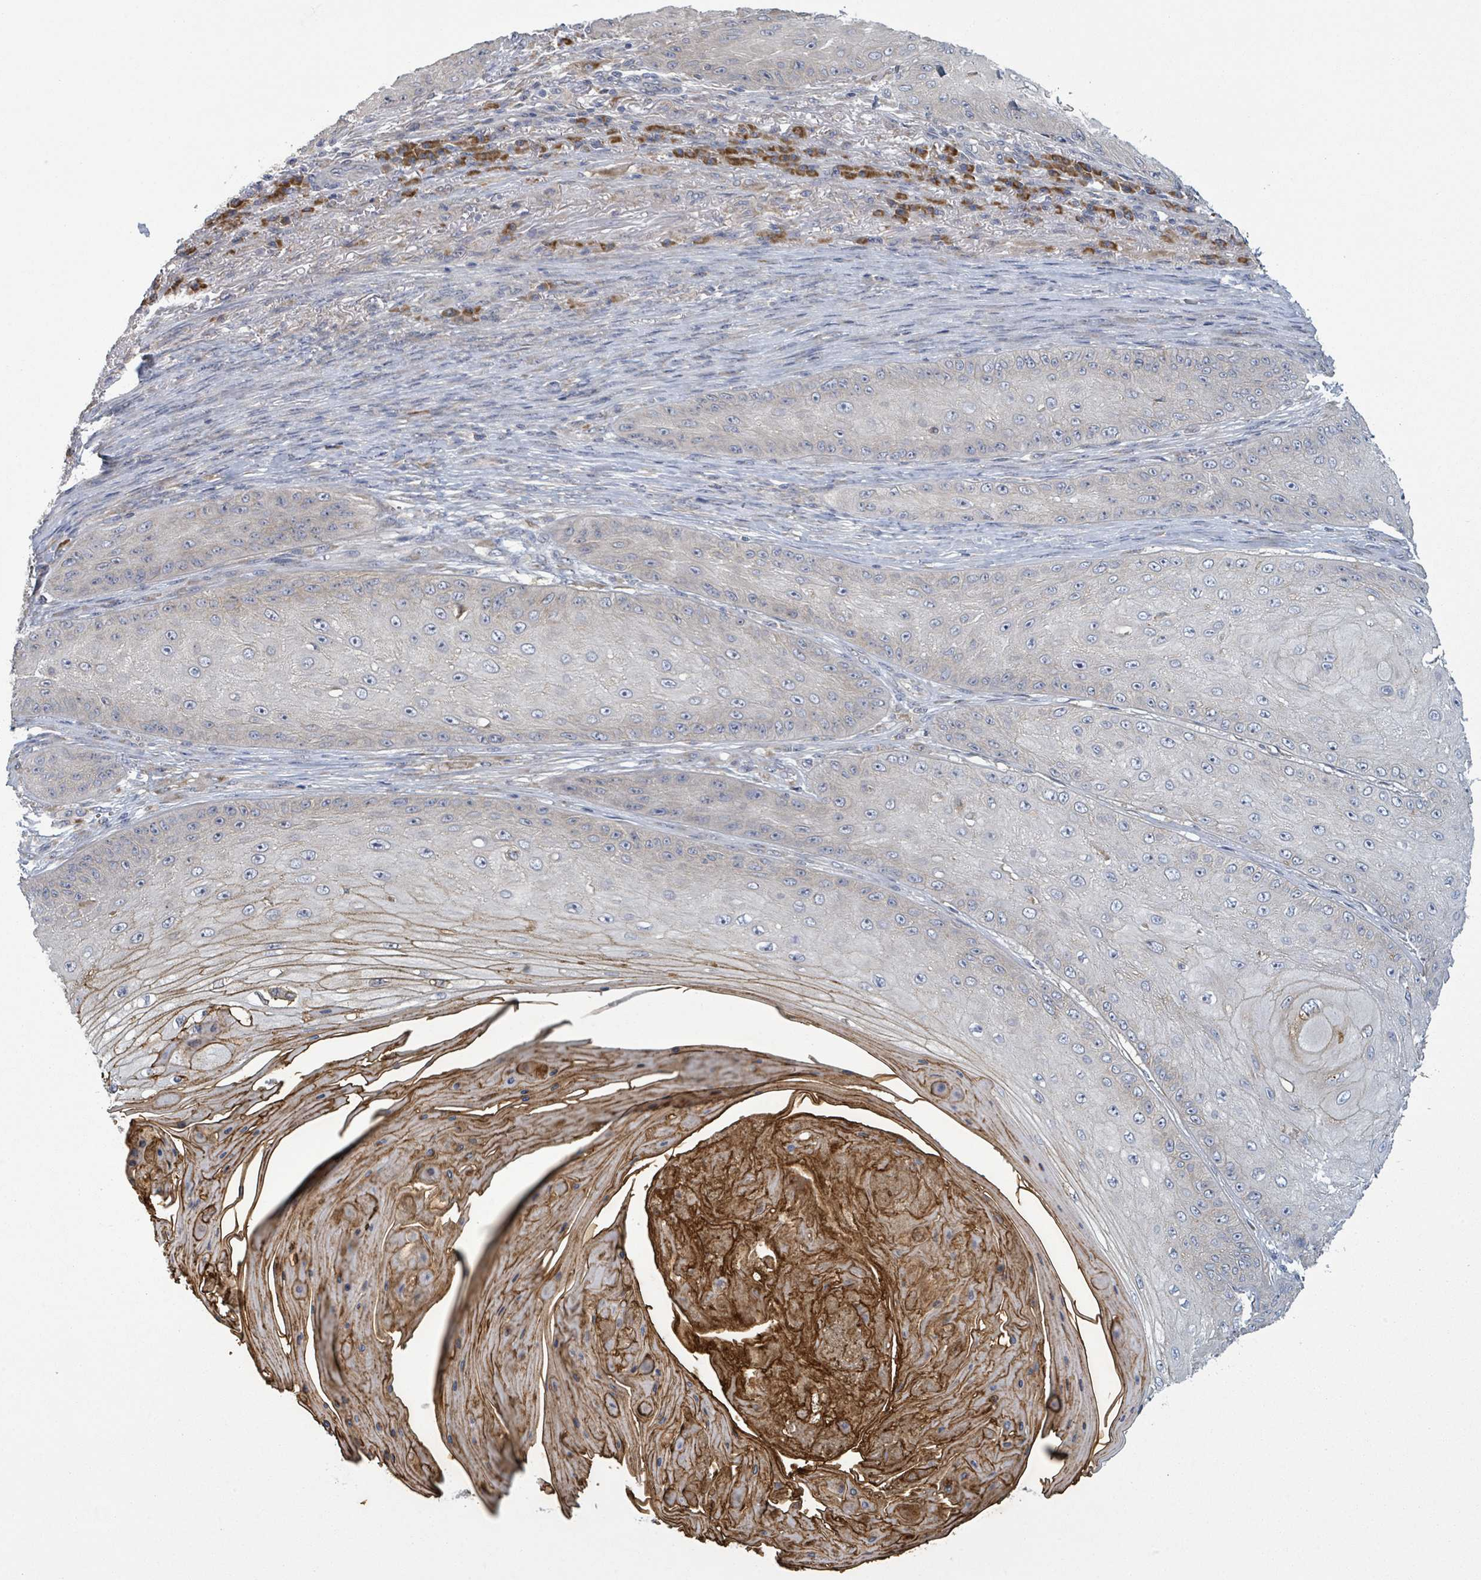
{"staining": {"intensity": "moderate", "quantity": "<25%", "location": "cytoplasmic/membranous"}, "tissue": "skin cancer", "cell_type": "Tumor cells", "image_type": "cancer", "snomed": [{"axis": "morphology", "description": "Squamous cell carcinoma, NOS"}, {"axis": "topography", "description": "Skin"}], "caption": "Protein expression analysis of human skin squamous cell carcinoma reveals moderate cytoplasmic/membranous staining in about <25% of tumor cells.", "gene": "ATP13A1", "patient": {"sex": "male", "age": 70}}